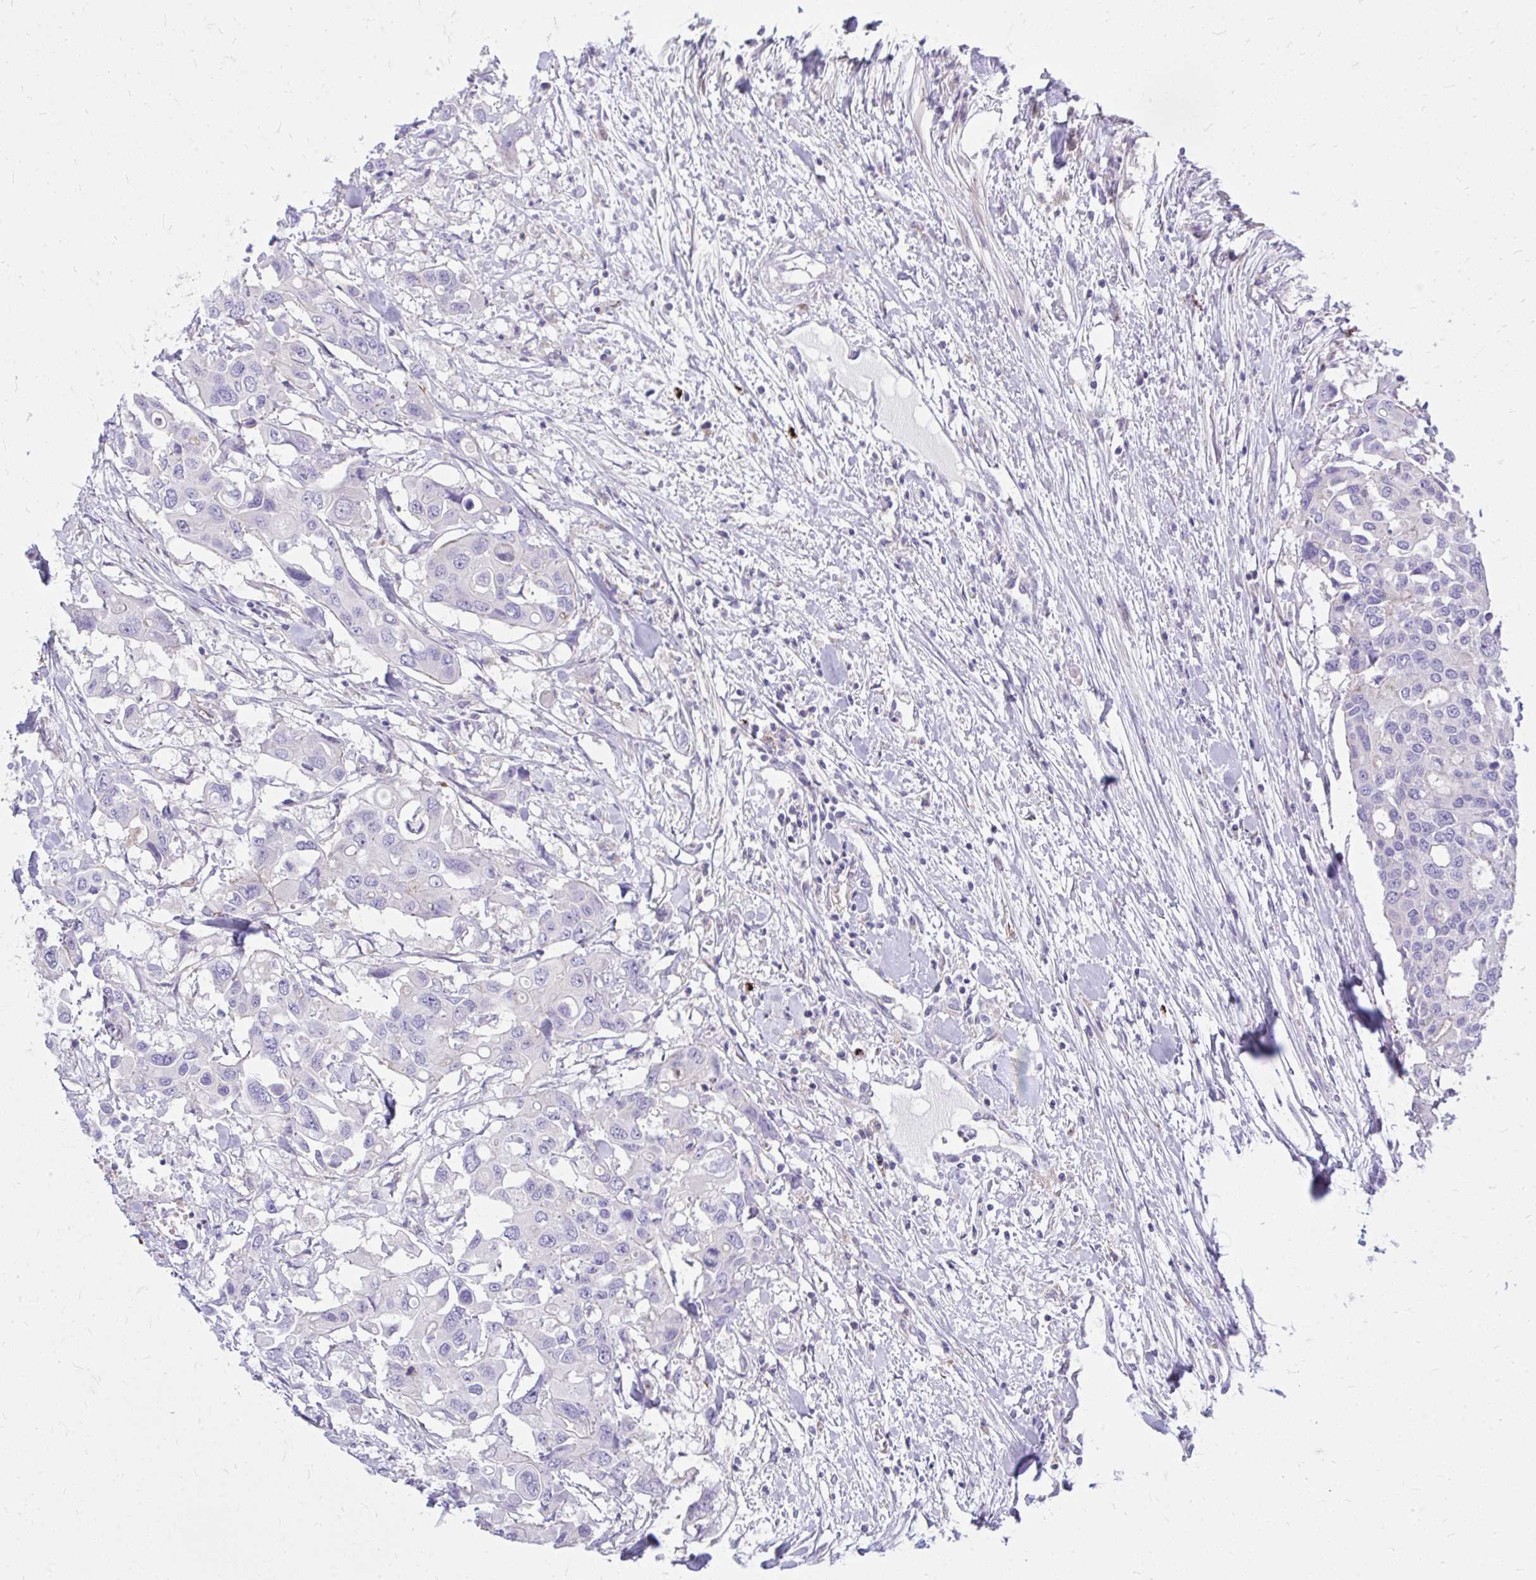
{"staining": {"intensity": "negative", "quantity": "none", "location": "none"}, "tissue": "colorectal cancer", "cell_type": "Tumor cells", "image_type": "cancer", "snomed": [{"axis": "morphology", "description": "Adenocarcinoma, NOS"}, {"axis": "topography", "description": "Colon"}], "caption": "Immunohistochemical staining of human colorectal cancer (adenocarcinoma) exhibits no significant staining in tumor cells.", "gene": "TP53I11", "patient": {"sex": "male", "age": 77}}